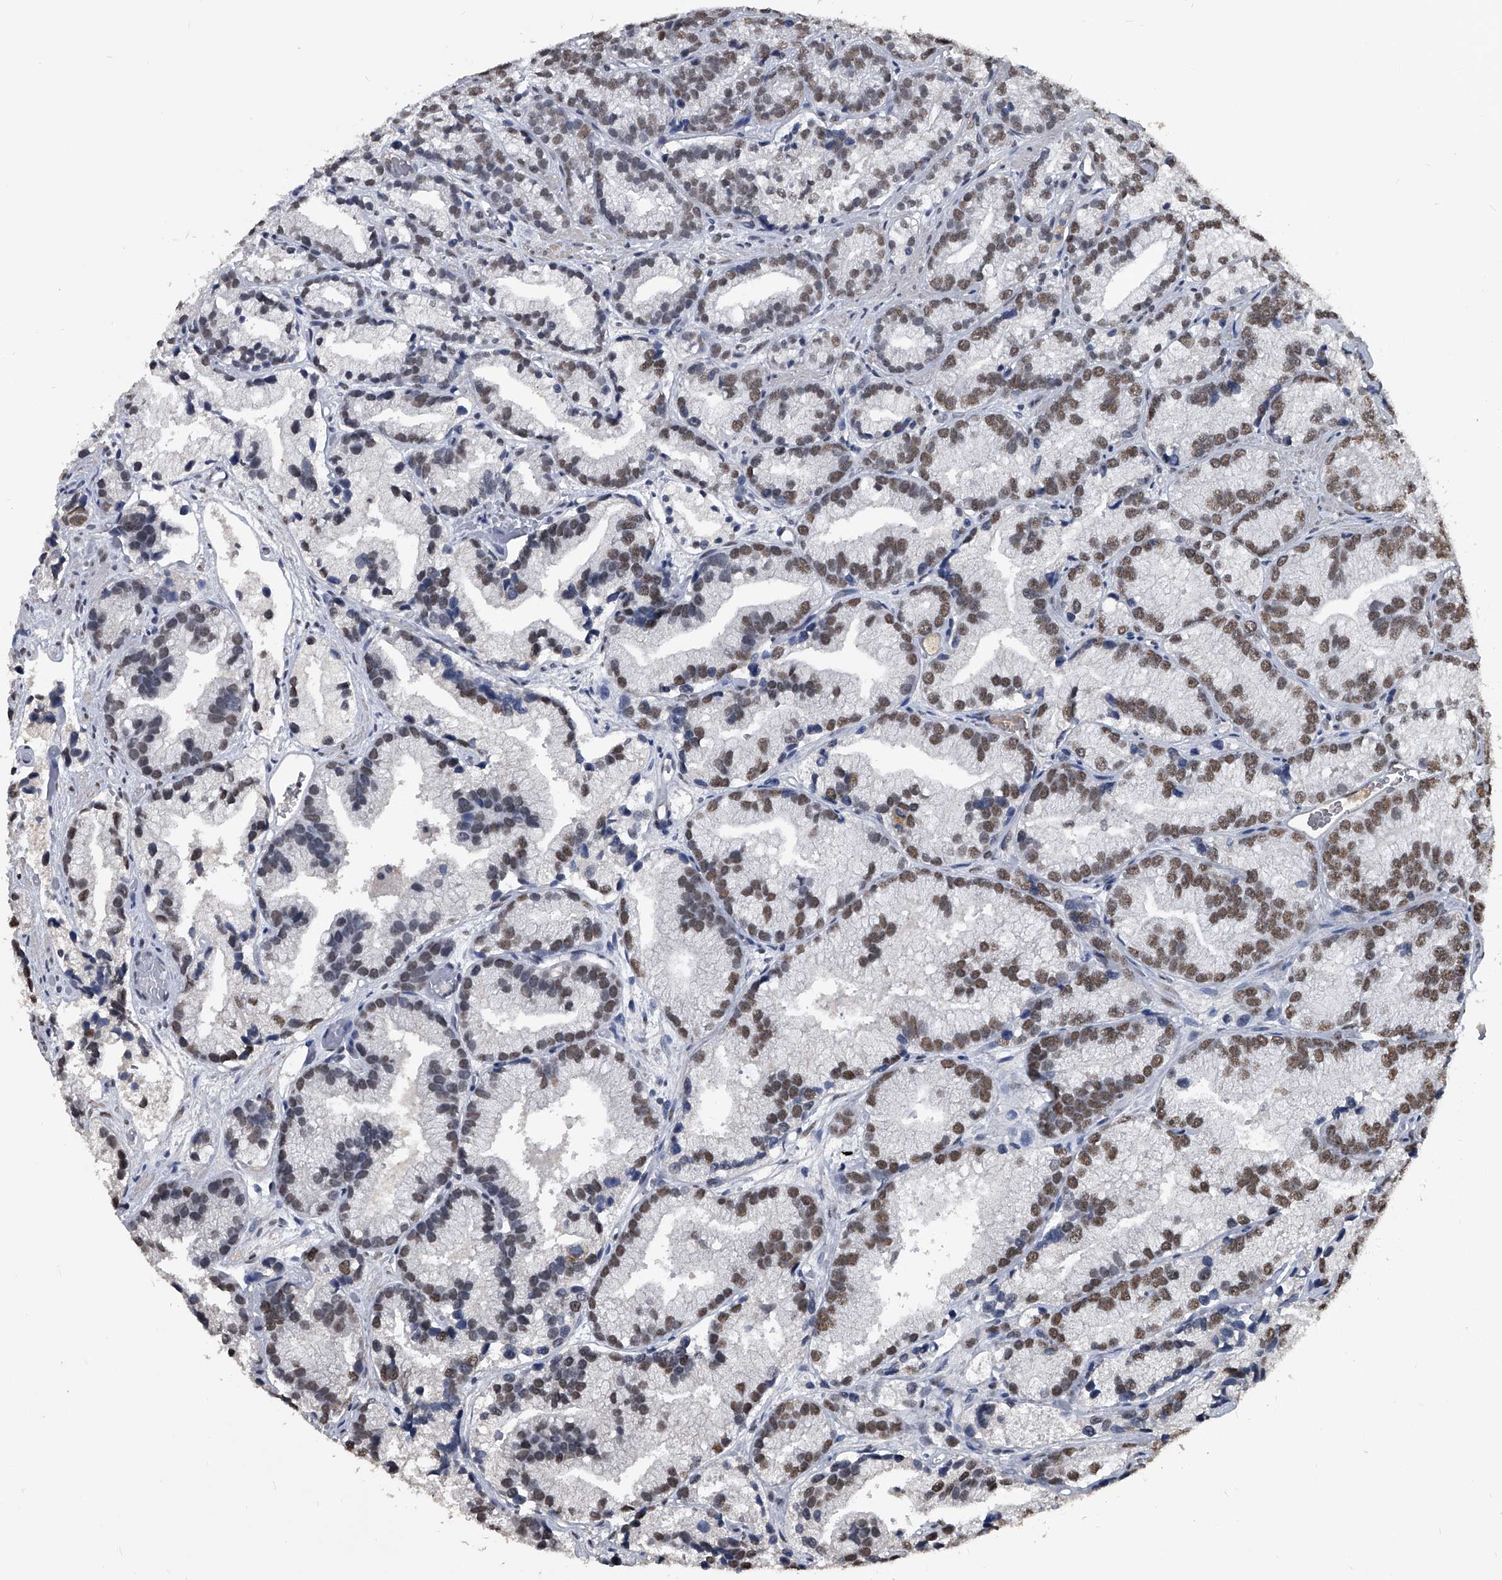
{"staining": {"intensity": "moderate", "quantity": "25%-75%", "location": "nuclear"}, "tissue": "prostate cancer", "cell_type": "Tumor cells", "image_type": "cancer", "snomed": [{"axis": "morphology", "description": "Adenocarcinoma, Low grade"}, {"axis": "topography", "description": "Prostate"}], "caption": "Protein expression analysis of prostate low-grade adenocarcinoma reveals moderate nuclear positivity in about 25%-75% of tumor cells.", "gene": "MATR3", "patient": {"sex": "male", "age": 89}}